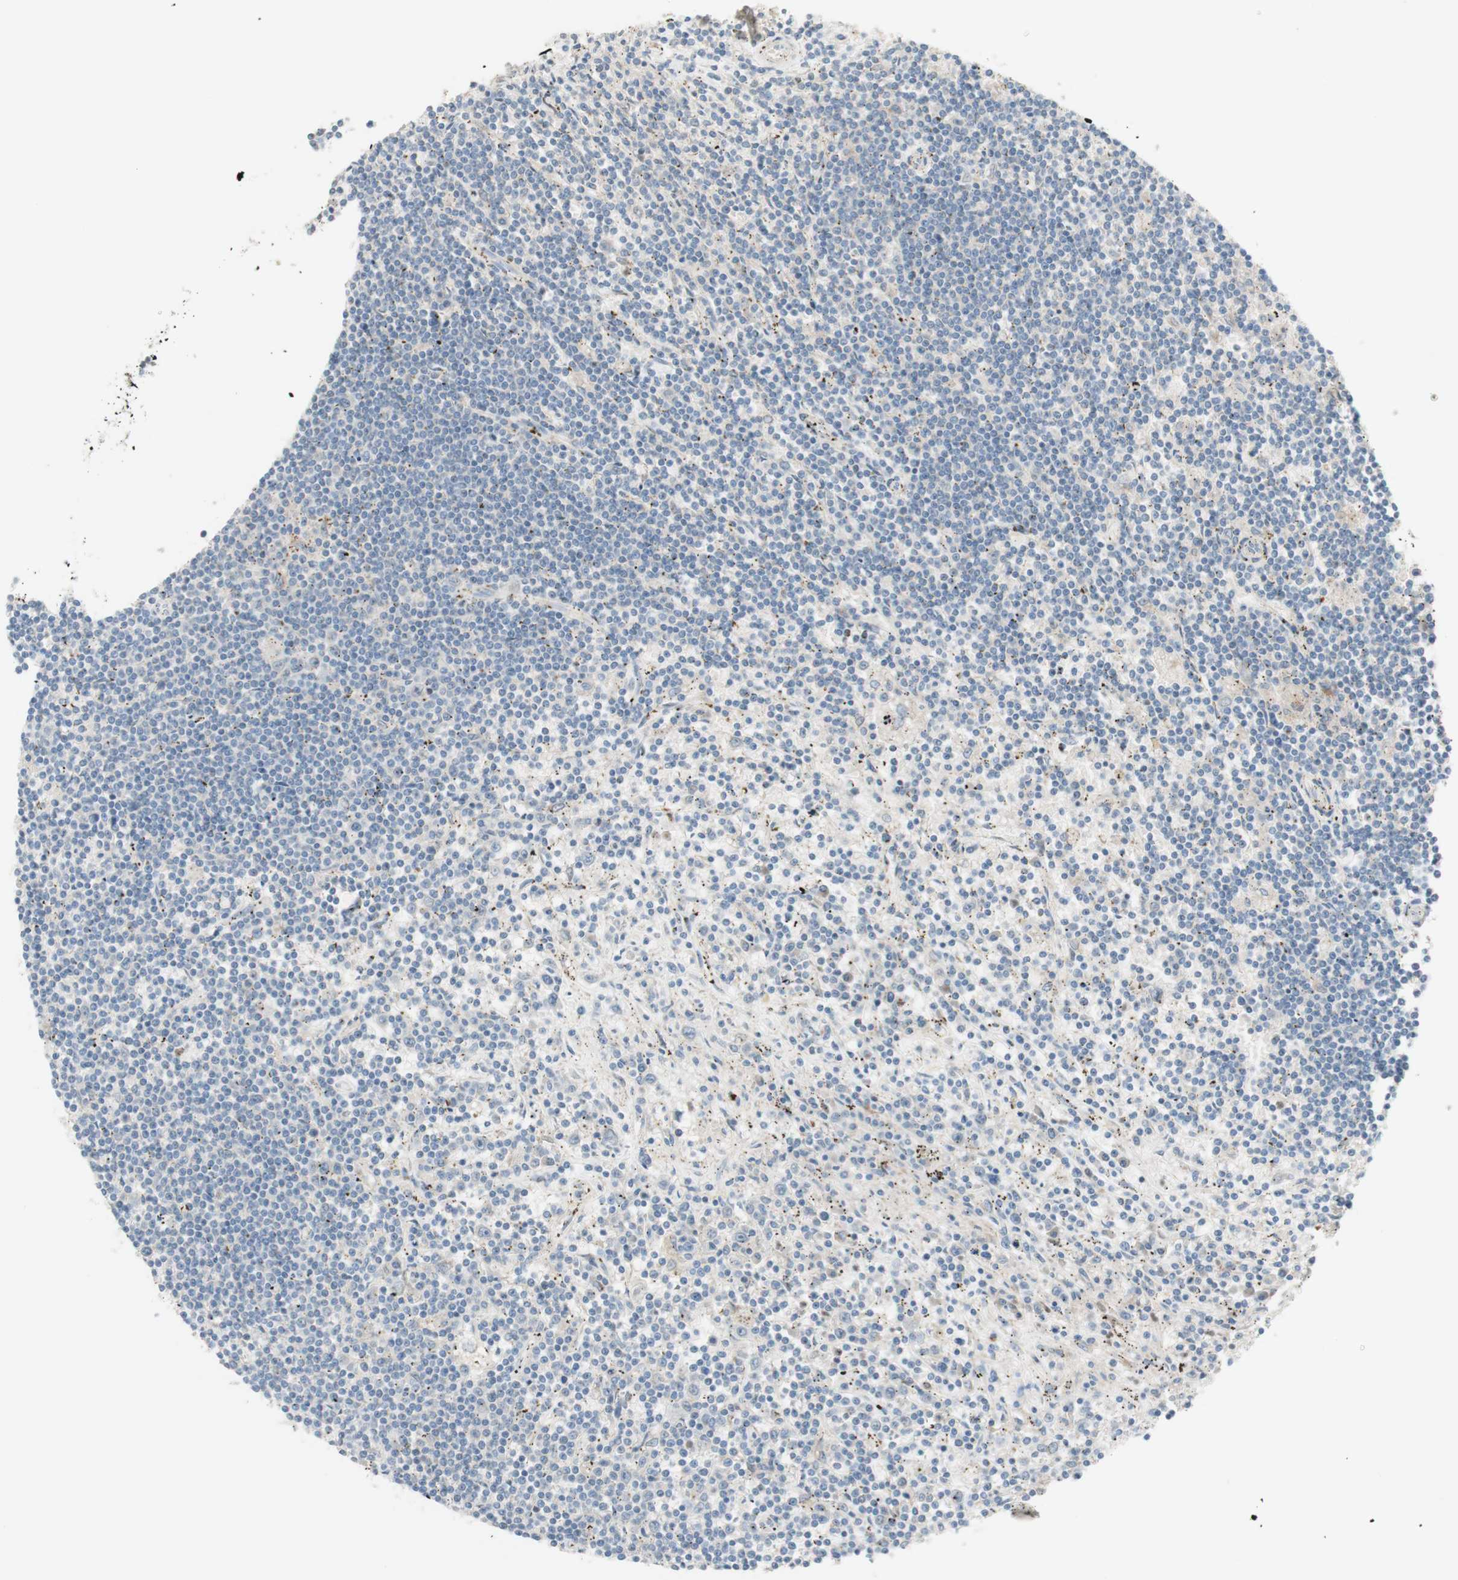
{"staining": {"intensity": "negative", "quantity": "none", "location": "none"}, "tissue": "lymphoma", "cell_type": "Tumor cells", "image_type": "cancer", "snomed": [{"axis": "morphology", "description": "Malignant lymphoma, non-Hodgkin's type, Low grade"}, {"axis": "topography", "description": "Spleen"}], "caption": "Immunohistochemical staining of human low-grade malignant lymphoma, non-Hodgkin's type displays no significant staining in tumor cells.", "gene": "MANEA", "patient": {"sex": "male", "age": 76}}